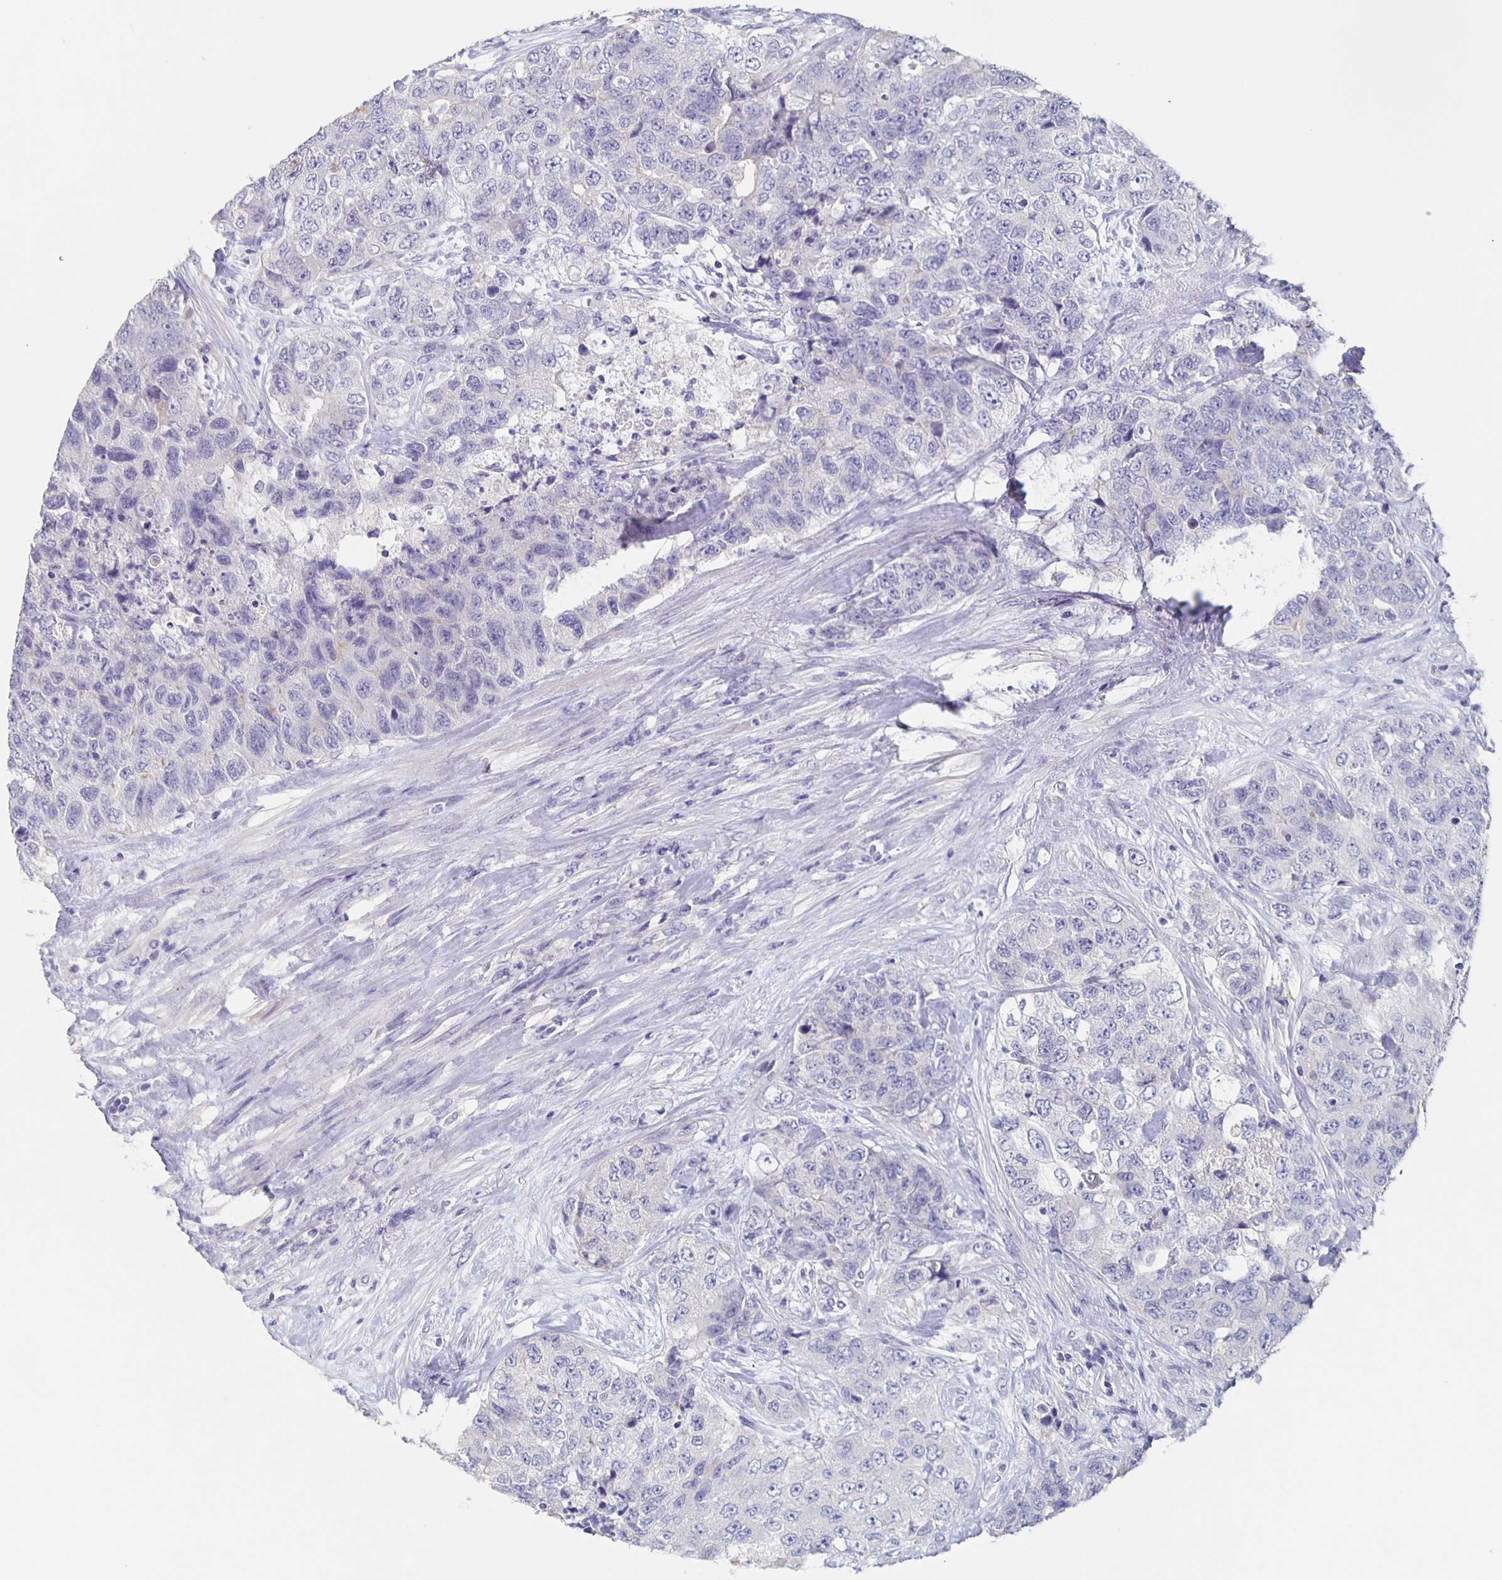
{"staining": {"intensity": "negative", "quantity": "none", "location": "none"}, "tissue": "urothelial cancer", "cell_type": "Tumor cells", "image_type": "cancer", "snomed": [{"axis": "morphology", "description": "Urothelial carcinoma, High grade"}, {"axis": "topography", "description": "Urinary bladder"}], "caption": "Protein analysis of urothelial cancer exhibits no significant expression in tumor cells.", "gene": "CACNA2D2", "patient": {"sex": "female", "age": 78}}